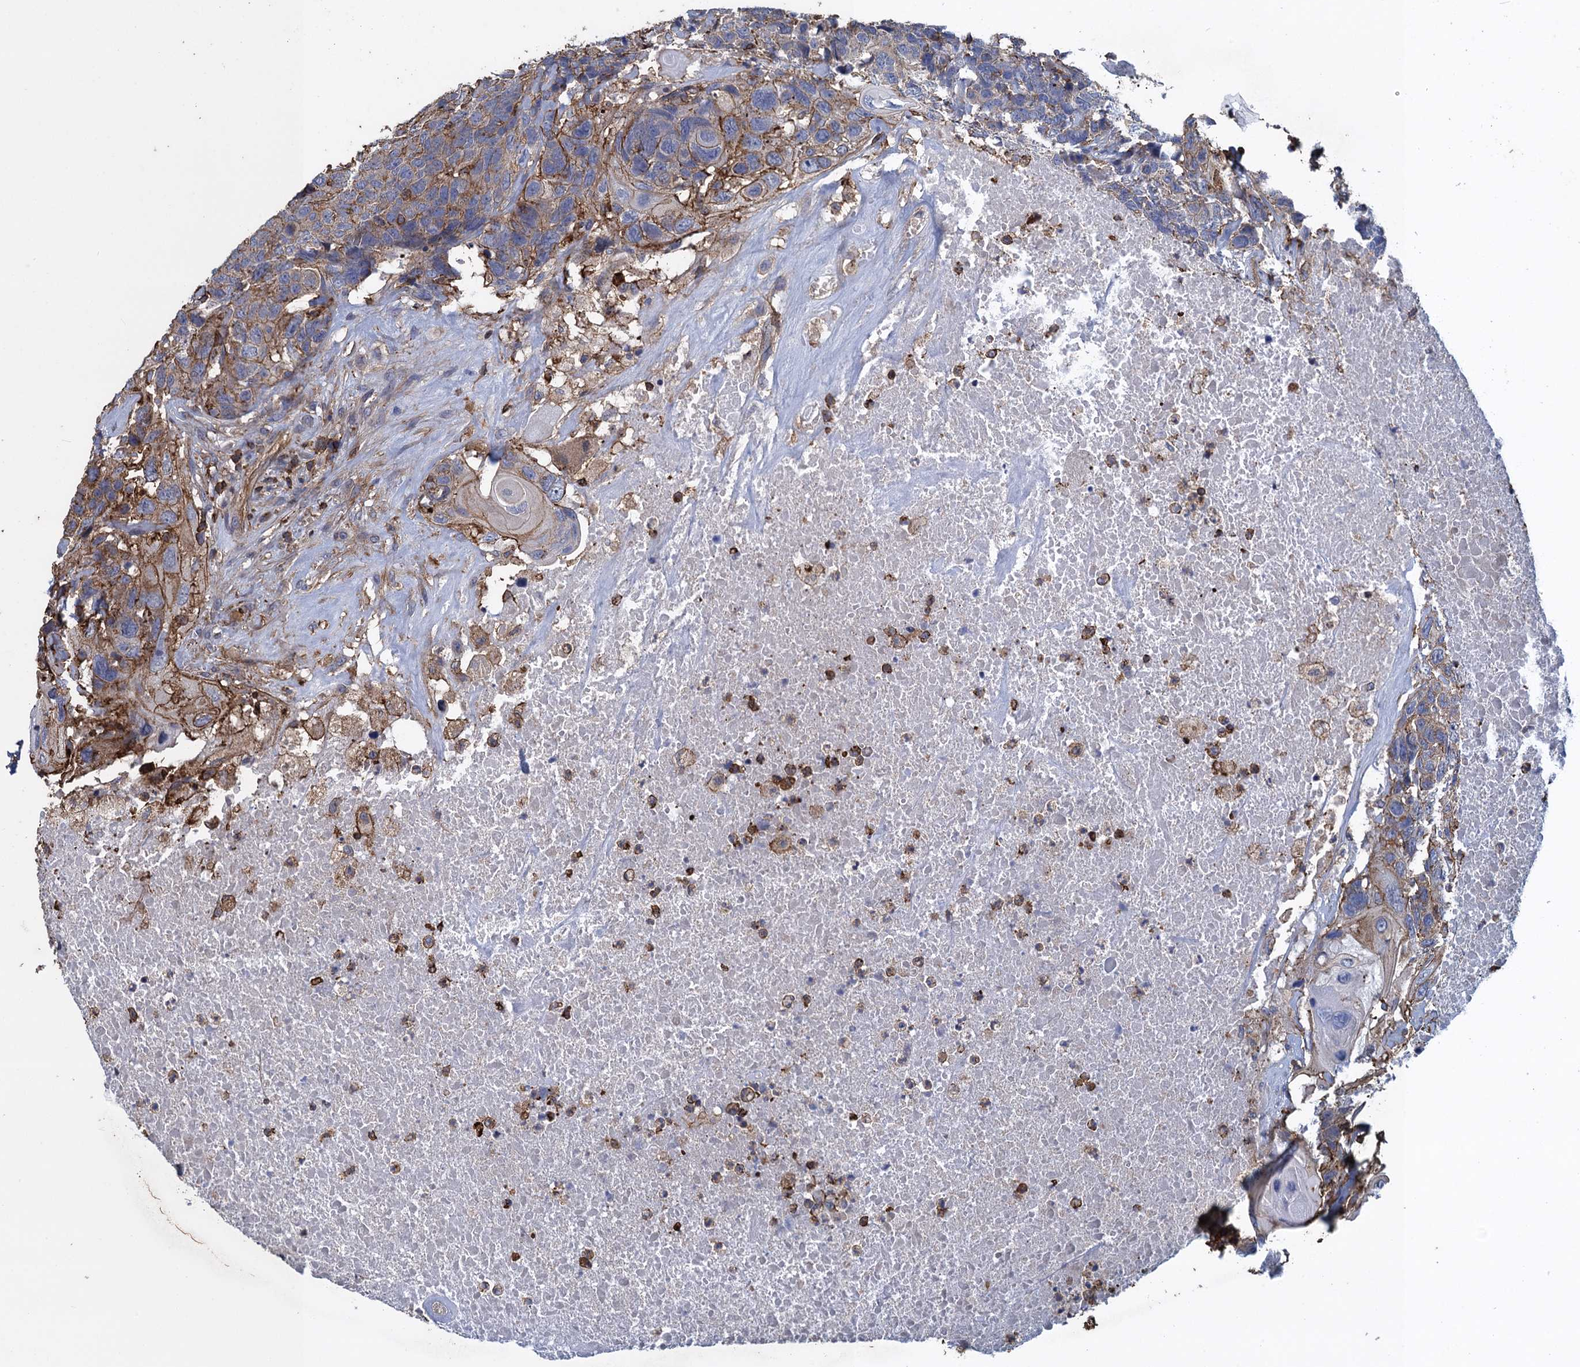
{"staining": {"intensity": "moderate", "quantity": "<25%", "location": "cytoplasmic/membranous"}, "tissue": "head and neck cancer", "cell_type": "Tumor cells", "image_type": "cancer", "snomed": [{"axis": "morphology", "description": "Squamous cell carcinoma, NOS"}, {"axis": "topography", "description": "Head-Neck"}], "caption": "The micrograph displays a brown stain indicating the presence of a protein in the cytoplasmic/membranous of tumor cells in head and neck squamous cell carcinoma.", "gene": "PROSER2", "patient": {"sex": "male", "age": 66}}